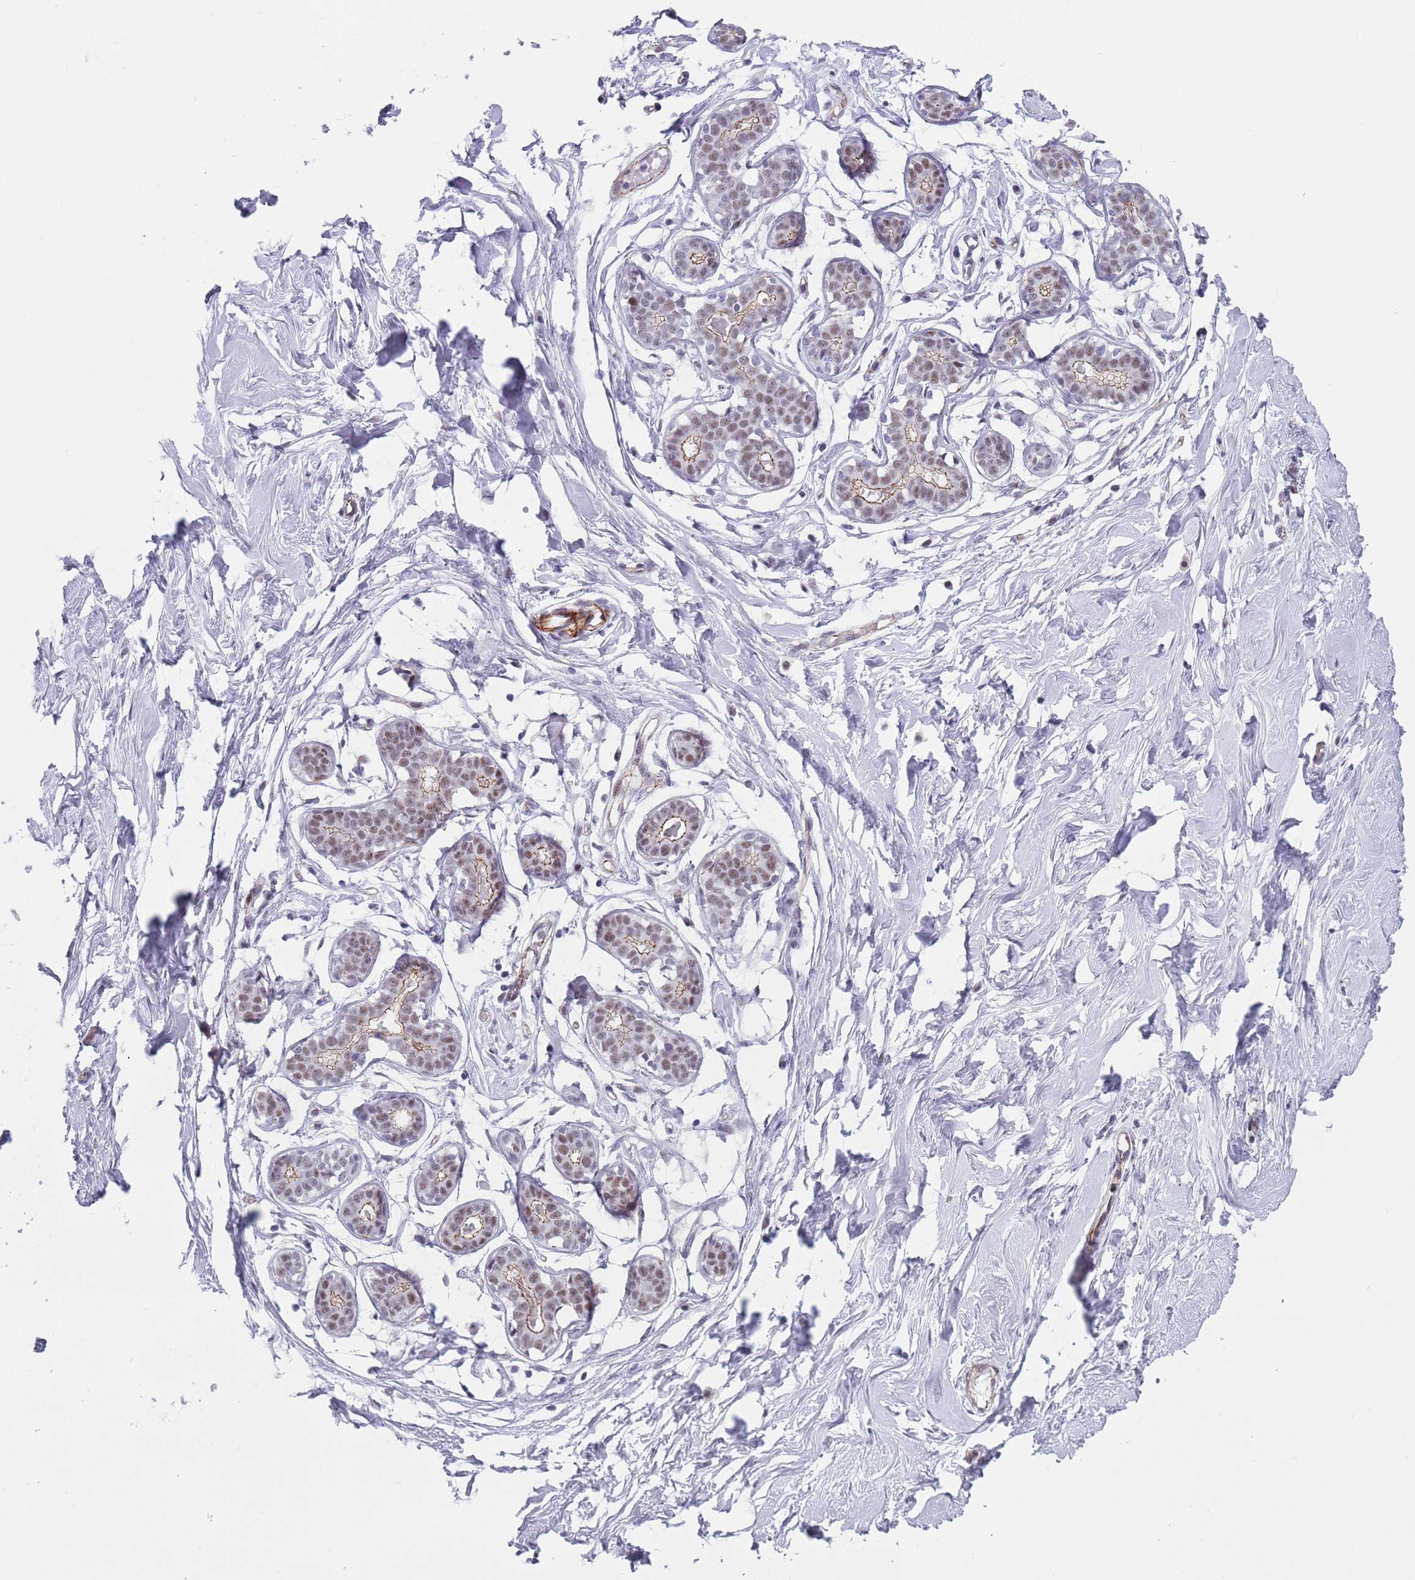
{"staining": {"intensity": "negative", "quantity": "none", "location": "none"}, "tissue": "breast", "cell_type": "Adipocytes", "image_type": "normal", "snomed": [{"axis": "morphology", "description": "Normal tissue, NOS"}, {"axis": "morphology", "description": "Adenoma, NOS"}, {"axis": "topography", "description": "Breast"}], "caption": "The photomicrograph shows no significant positivity in adipocytes of breast. Brightfield microscopy of immunohistochemistry (IHC) stained with DAB (3,3'-diaminobenzidine) (brown) and hematoxylin (blue), captured at high magnification.", "gene": "OR5A2", "patient": {"sex": "female", "age": 23}}